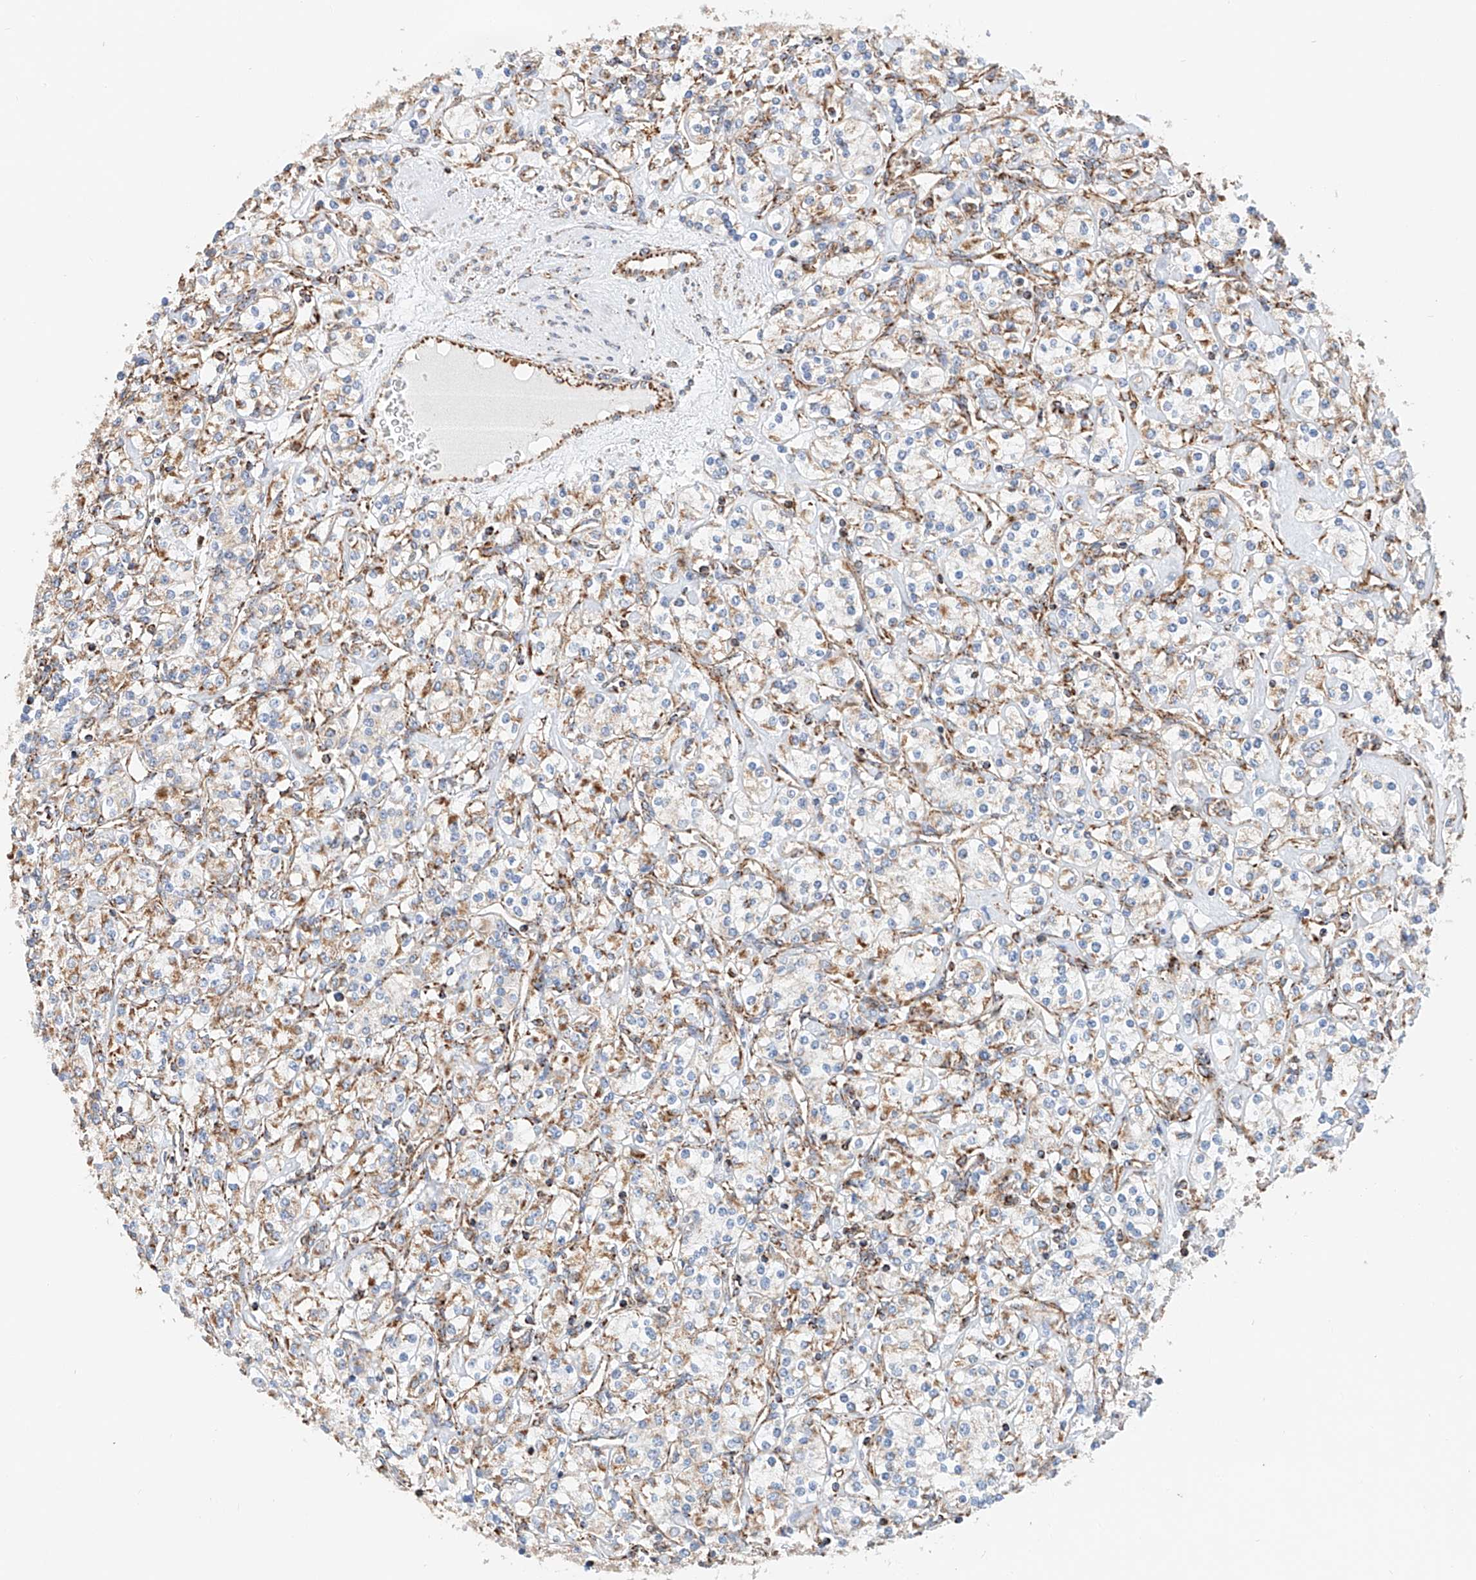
{"staining": {"intensity": "weak", "quantity": "25%-75%", "location": "cytoplasmic/membranous"}, "tissue": "renal cancer", "cell_type": "Tumor cells", "image_type": "cancer", "snomed": [{"axis": "morphology", "description": "Adenocarcinoma, NOS"}, {"axis": "topography", "description": "Kidney"}], "caption": "This photomicrograph reveals immunohistochemistry staining of renal adenocarcinoma, with low weak cytoplasmic/membranous expression in approximately 25%-75% of tumor cells.", "gene": "NDUFV3", "patient": {"sex": "male", "age": 77}}